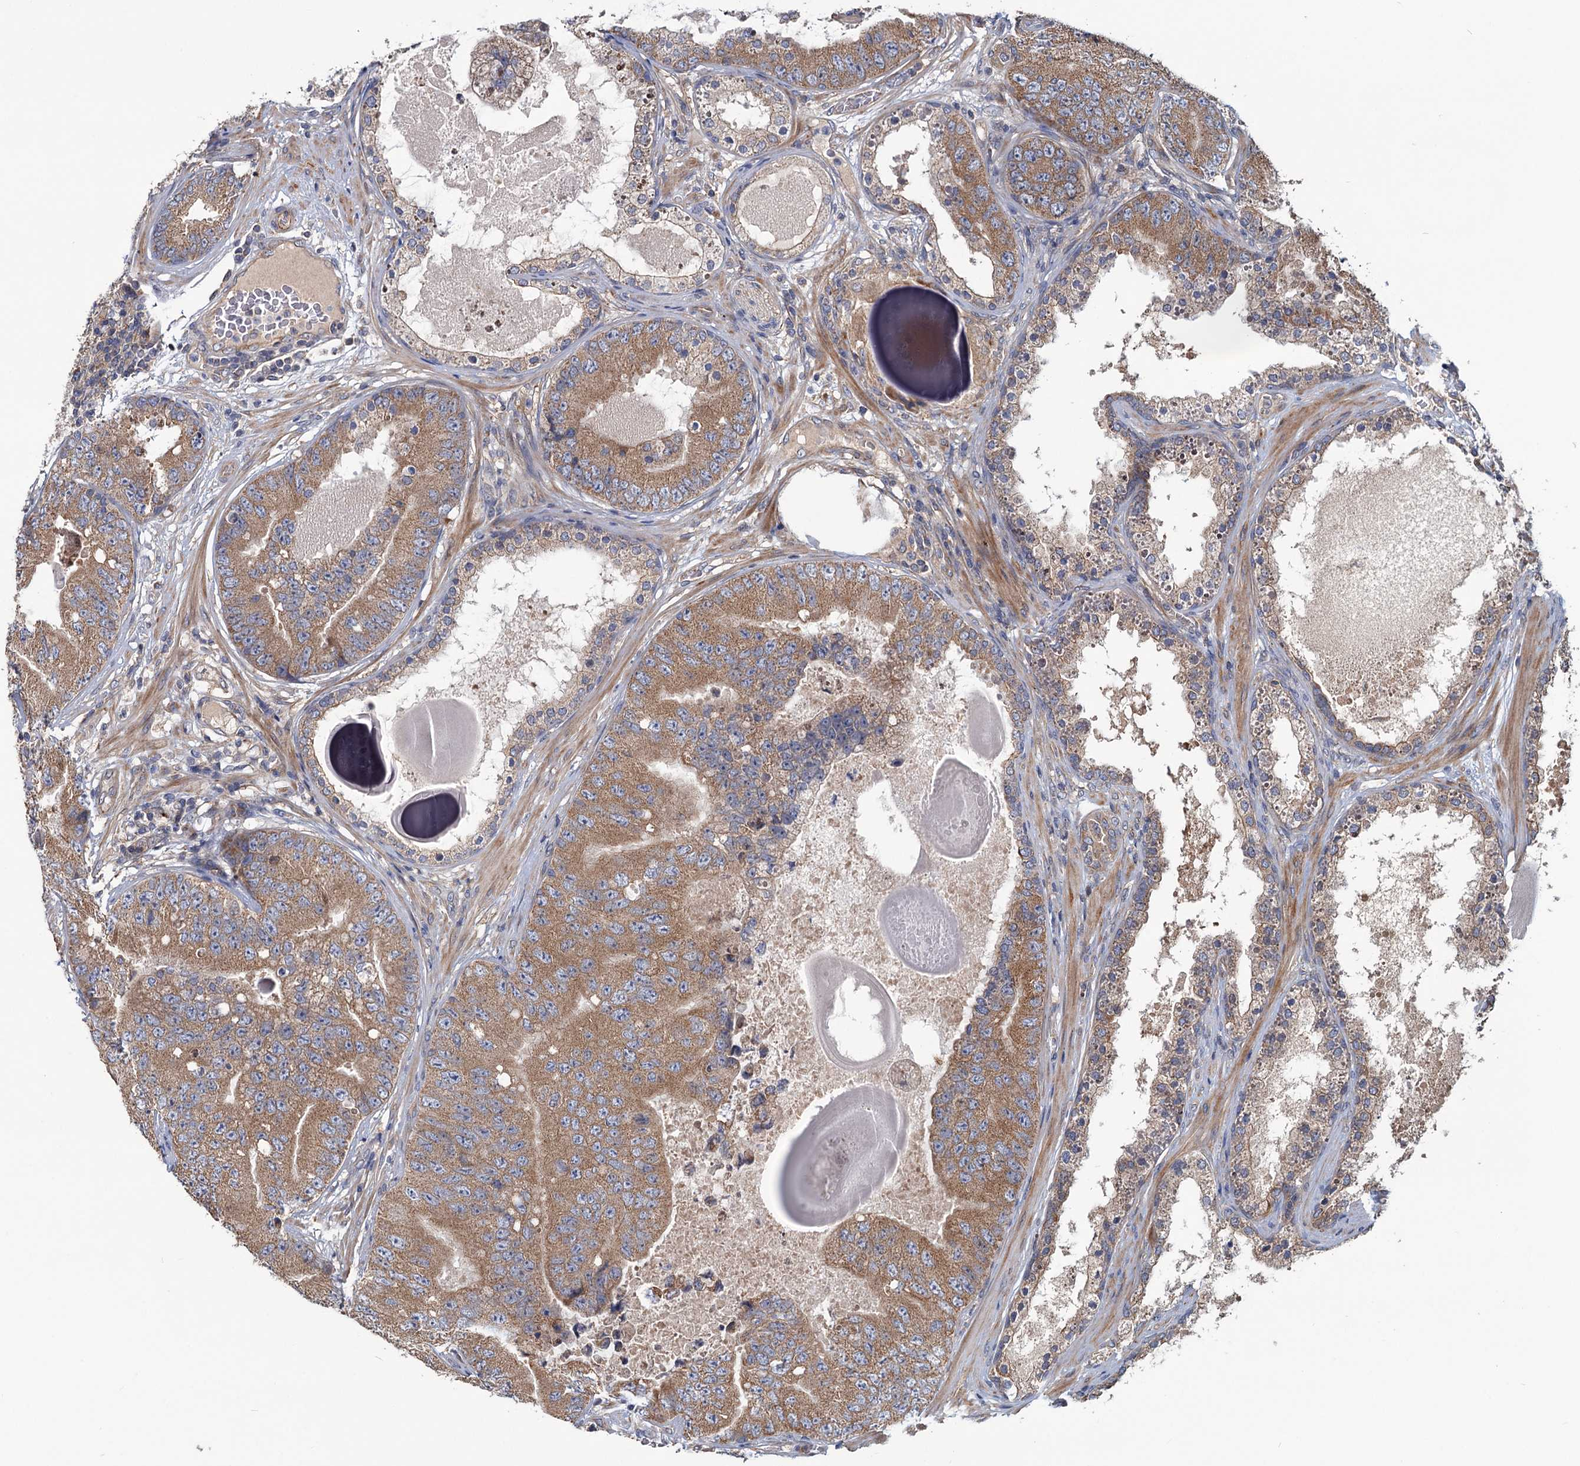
{"staining": {"intensity": "moderate", "quantity": ">75%", "location": "cytoplasmic/membranous"}, "tissue": "prostate cancer", "cell_type": "Tumor cells", "image_type": "cancer", "snomed": [{"axis": "morphology", "description": "Adenocarcinoma, High grade"}, {"axis": "topography", "description": "Prostate"}], "caption": "Brown immunohistochemical staining in adenocarcinoma (high-grade) (prostate) displays moderate cytoplasmic/membranous expression in about >75% of tumor cells.", "gene": "MTRR", "patient": {"sex": "male", "age": 70}}